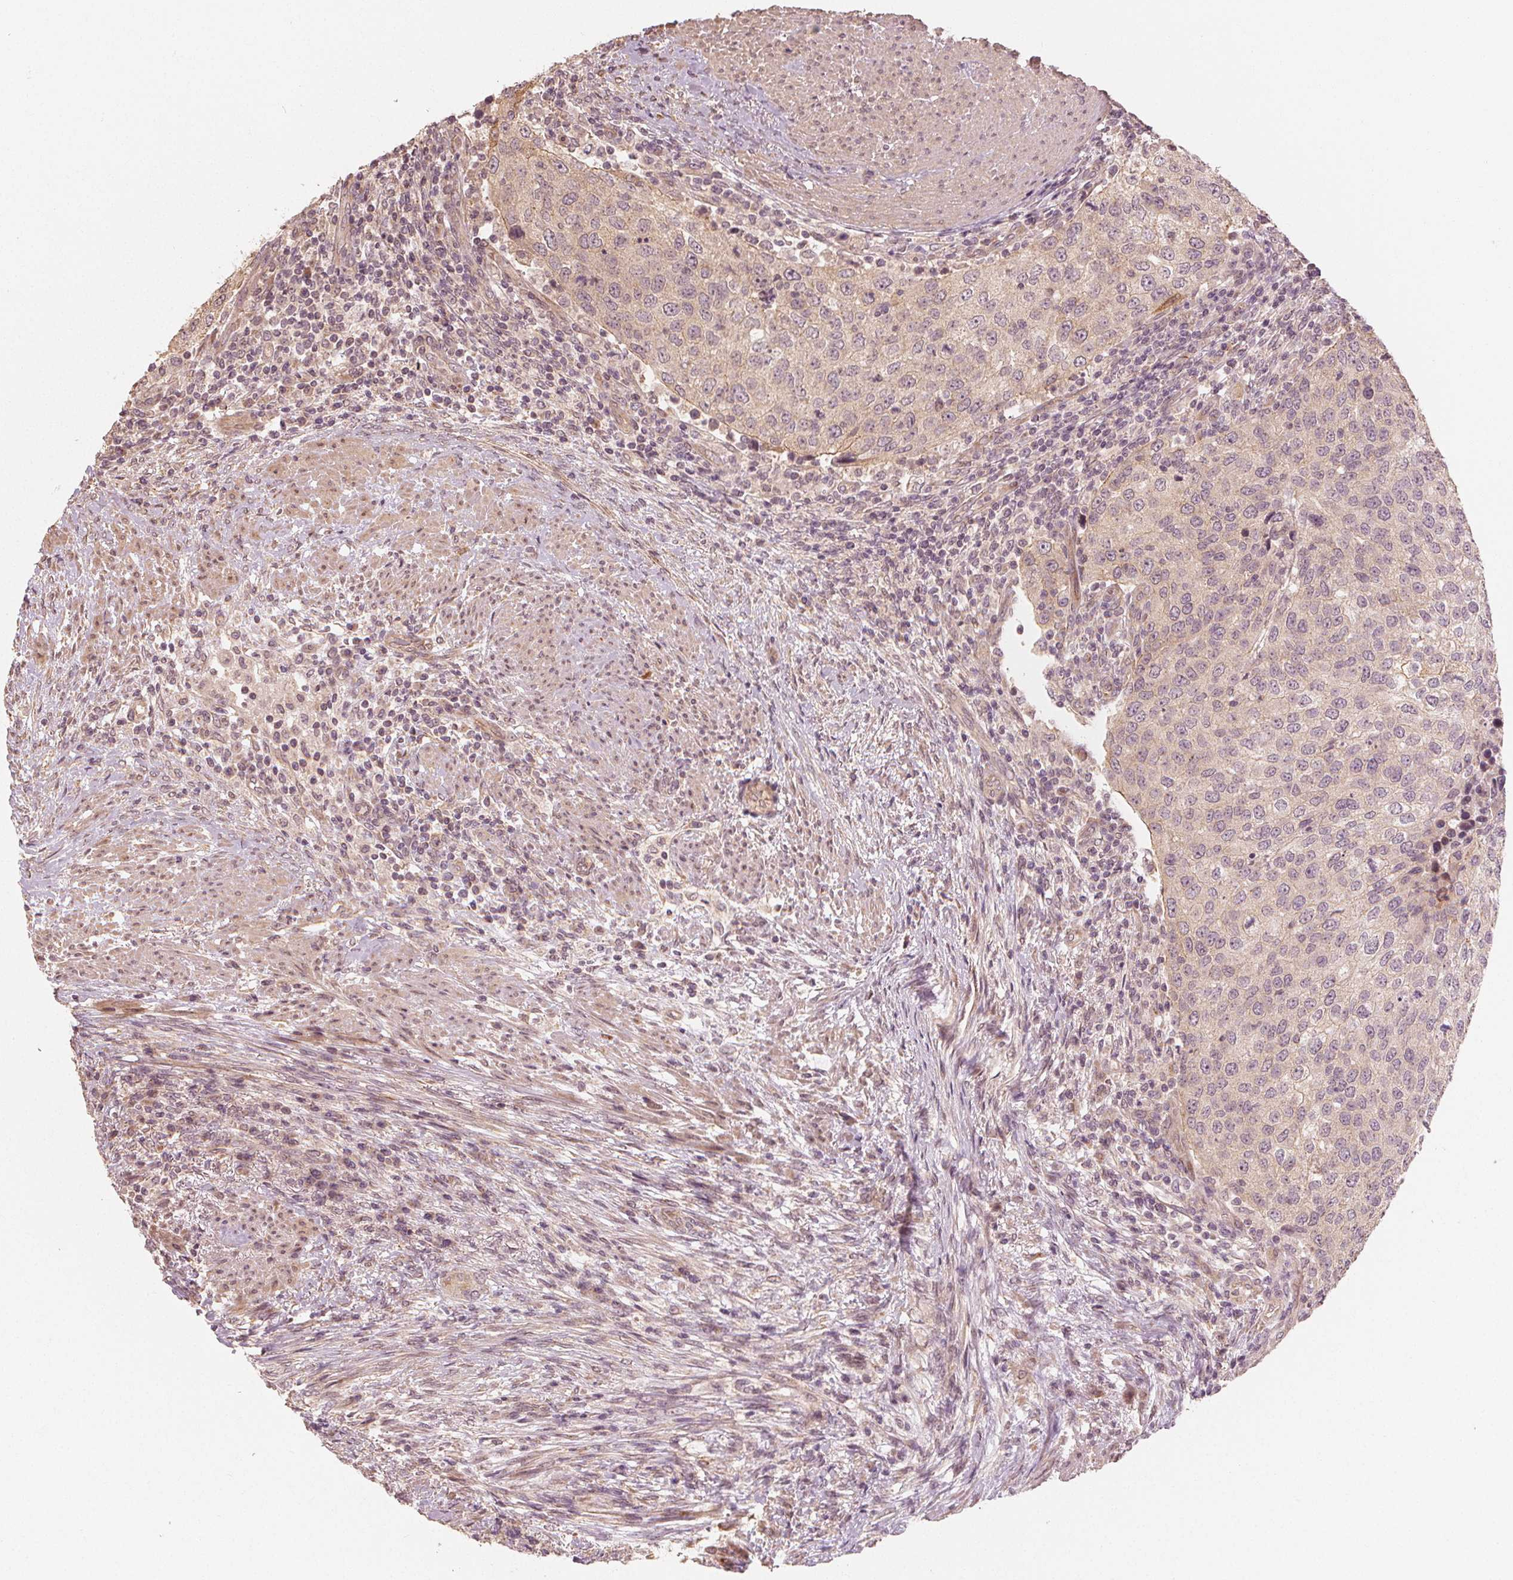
{"staining": {"intensity": "negative", "quantity": "none", "location": "none"}, "tissue": "urothelial cancer", "cell_type": "Tumor cells", "image_type": "cancer", "snomed": [{"axis": "morphology", "description": "Urothelial carcinoma, High grade"}, {"axis": "topography", "description": "Urinary bladder"}], "caption": "High power microscopy histopathology image of an immunohistochemistry image of urothelial carcinoma (high-grade), revealing no significant positivity in tumor cells.", "gene": "CLBA1", "patient": {"sex": "female", "age": 78}}